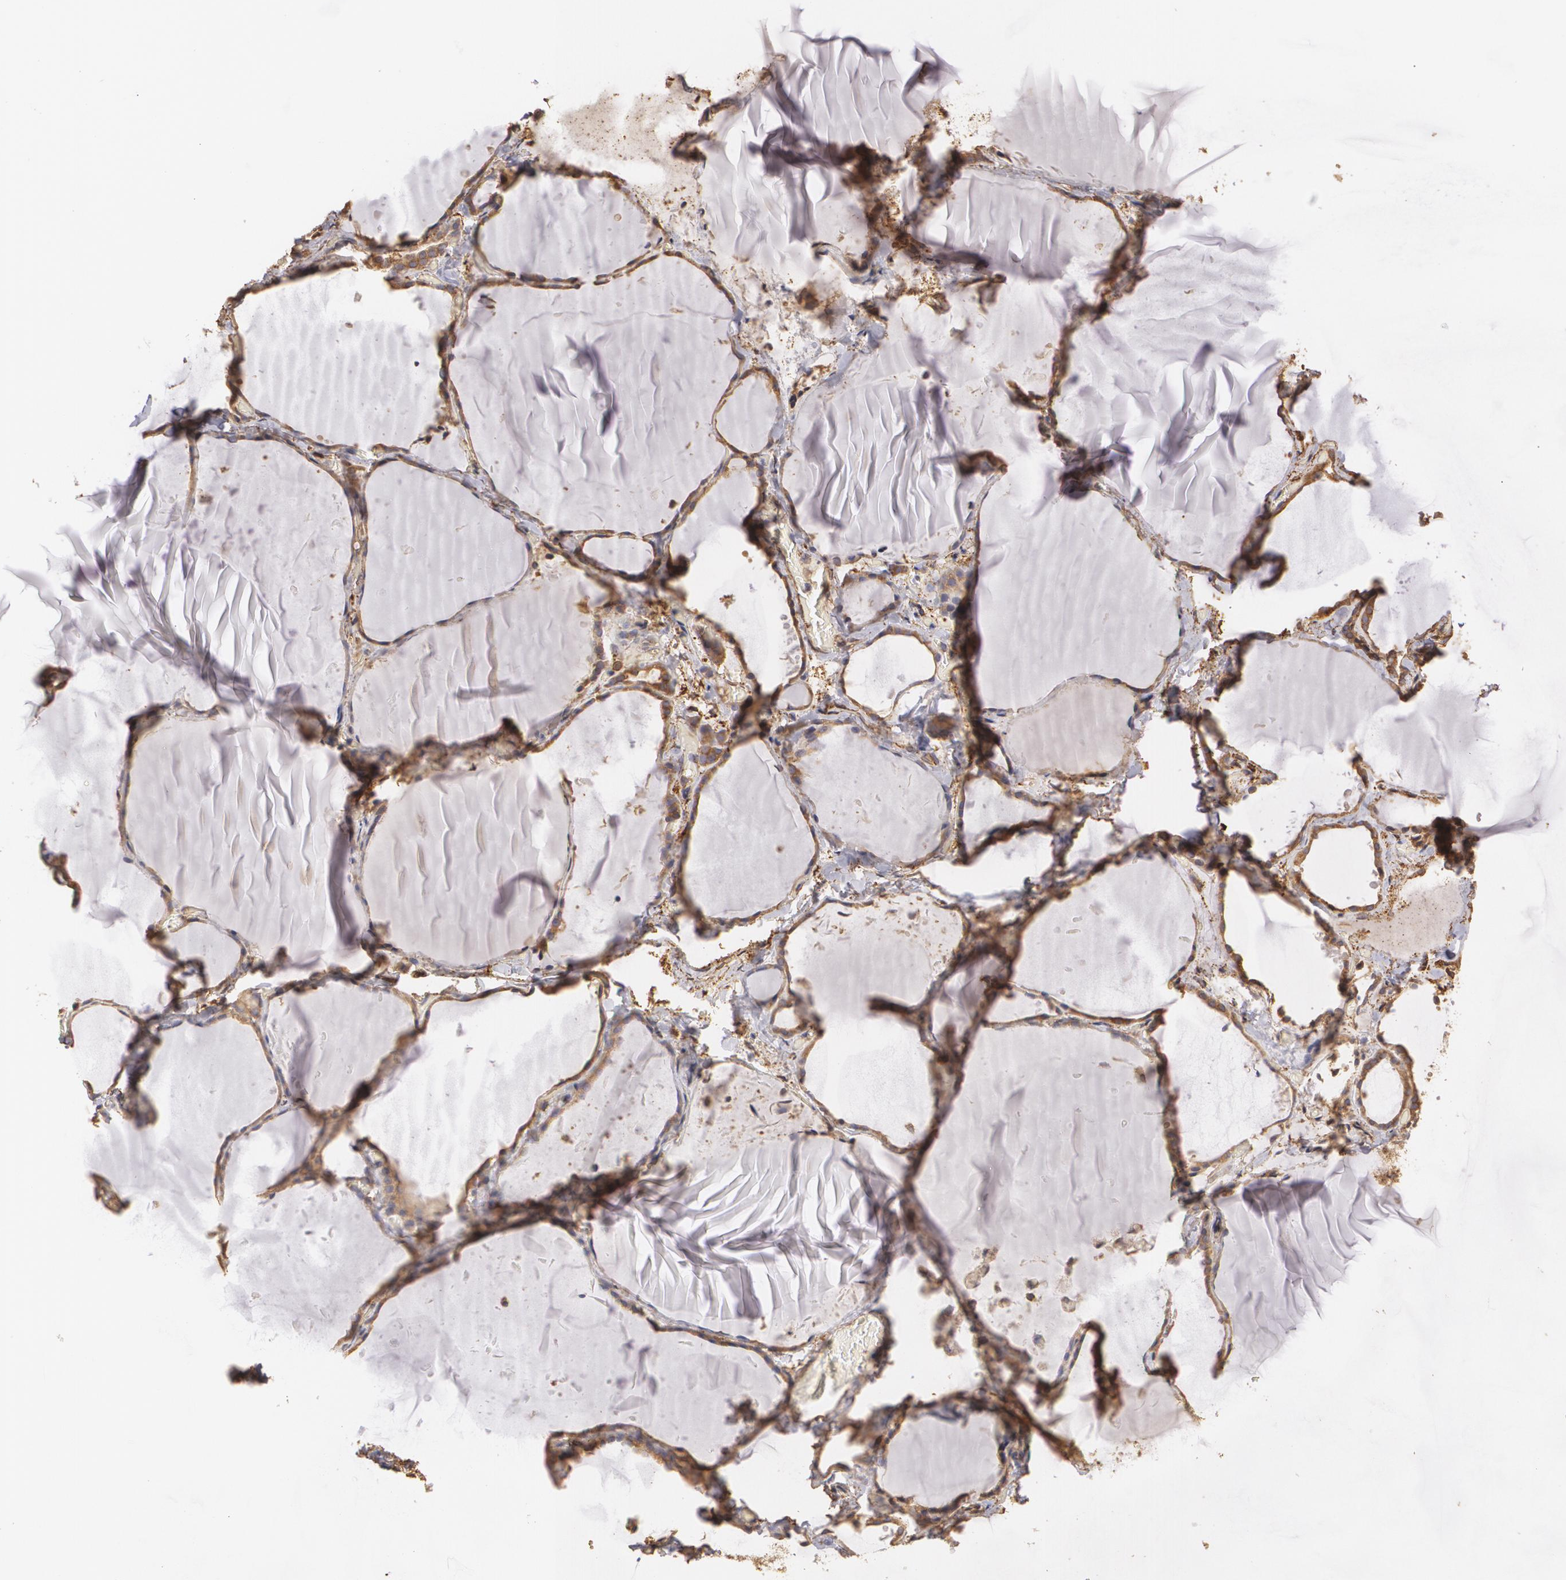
{"staining": {"intensity": "moderate", "quantity": ">75%", "location": "cytoplasmic/membranous"}, "tissue": "thyroid gland", "cell_type": "Glandular cells", "image_type": "normal", "snomed": [{"axis": "morphology", "description": "Normal tissue, NOS"}, {"axis": "topography", "description": "Thyroid gland"}], "caption": "Glandular cells reveal medium levels of moderate cytoplasmic/membranous positivity in about >75% of cells in unremarkable thyroid gland. (brown staining indicates protein expression, while blue staining denotes nuclei).", "gene": "CYB5R3", "patient": {"sex": "female", "age": 22}}